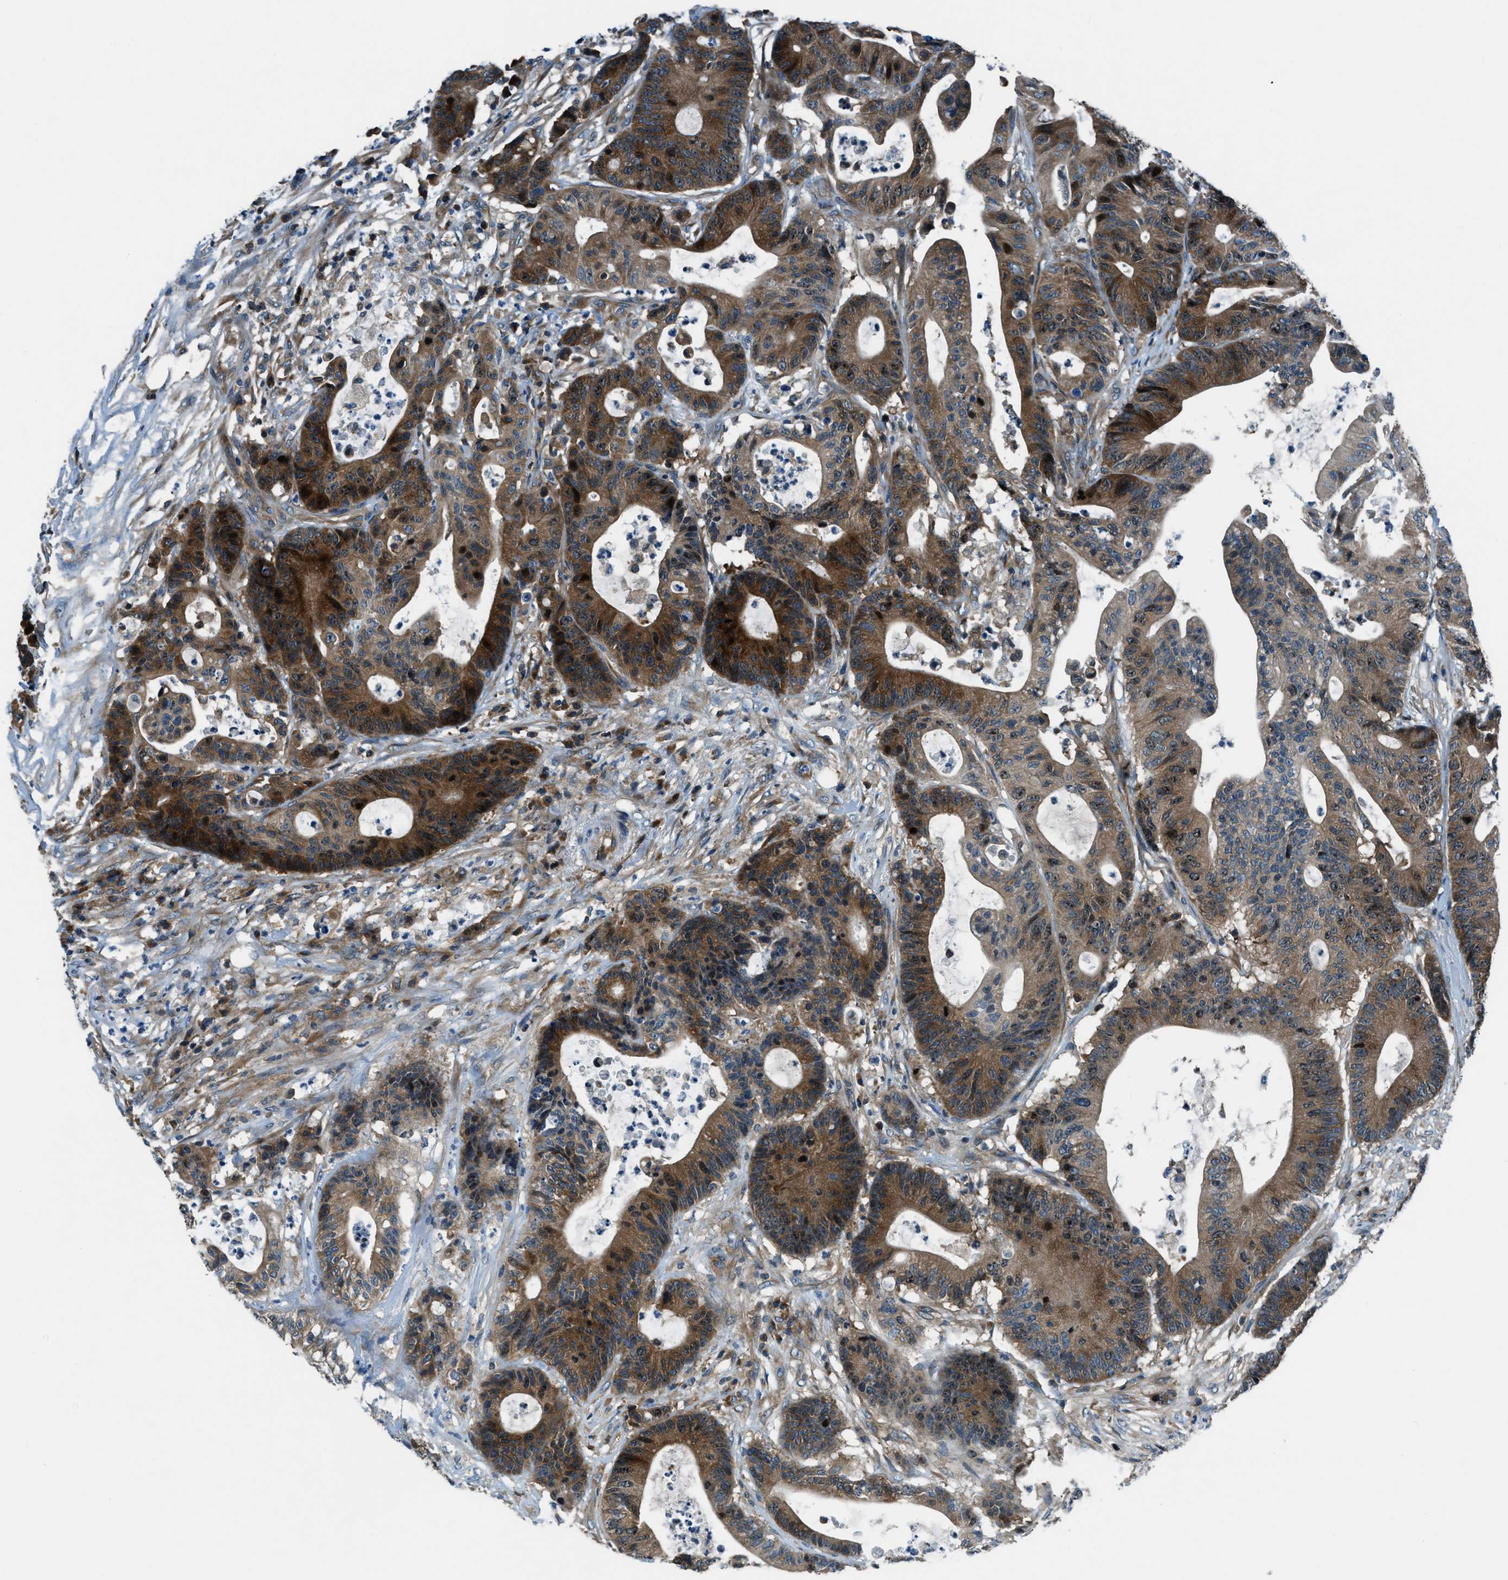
{"staining": {"intensity": "moderate", "quantity": ">75%", "location": "cytoplasmic/membranous"}, "tissue": "colorectal cancer", "cell_type": "Tumor cells", "image_type": "cancer", "snomed": [{"axis": "morphology", "description": "Adenocarcinoma, NOS"}, {"axis": "topography", "description": "Colon"}], "caption": "Immunohistochemistry micrograph of colorectal cancer (adenocarcinoma) stained for a protein (brown), which shows medium levels of moderate cytoplasmic/membranous staining in approximately >75% of tumor cells.", "gene": "ARFGAP2", "patient": {"sex": "female", "age": 84}}